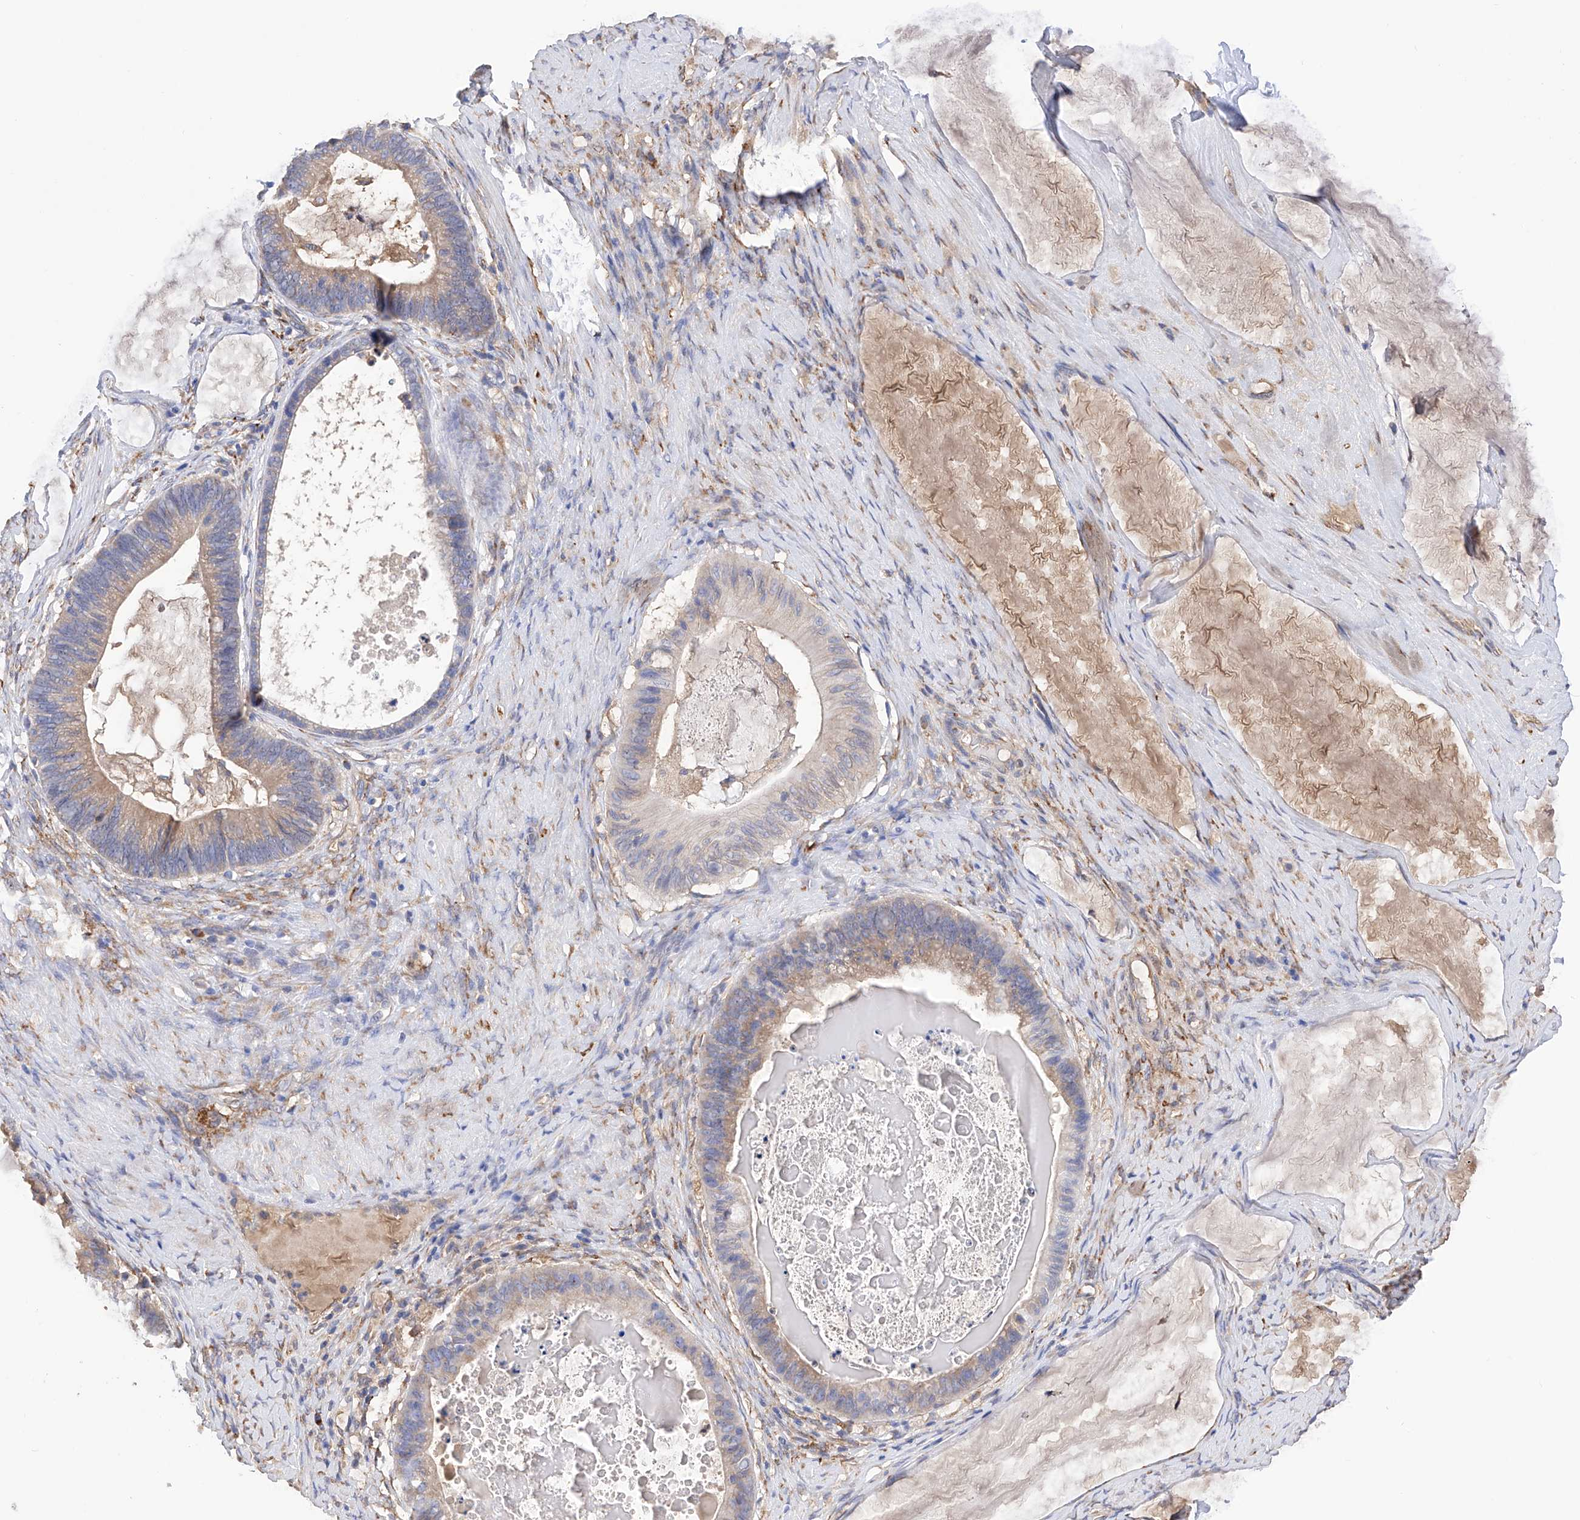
{"staining": {"intensity": "weak", "quantity": "25%-75%", "location": "cytoplasmic/membranous"}, "tissue": "ovarian cancer", "cell_type": "Tumor cells", "image_type": "cancer", "snomed": [{"axis": "morphology", "description": "Cystadenocarcinoma, mucinous, NOS"}, {"axis": "topography", "description": "Ovary"}], "caption": "A low amount of weak cytoplasmic/membranous positivity is present in about 25%-75% of tumor cells in mucinous cystadenocarcinoma (ovarian) tissue.", "gene": "PDIA5", "patient": {"sex": "female", "age": 61}}